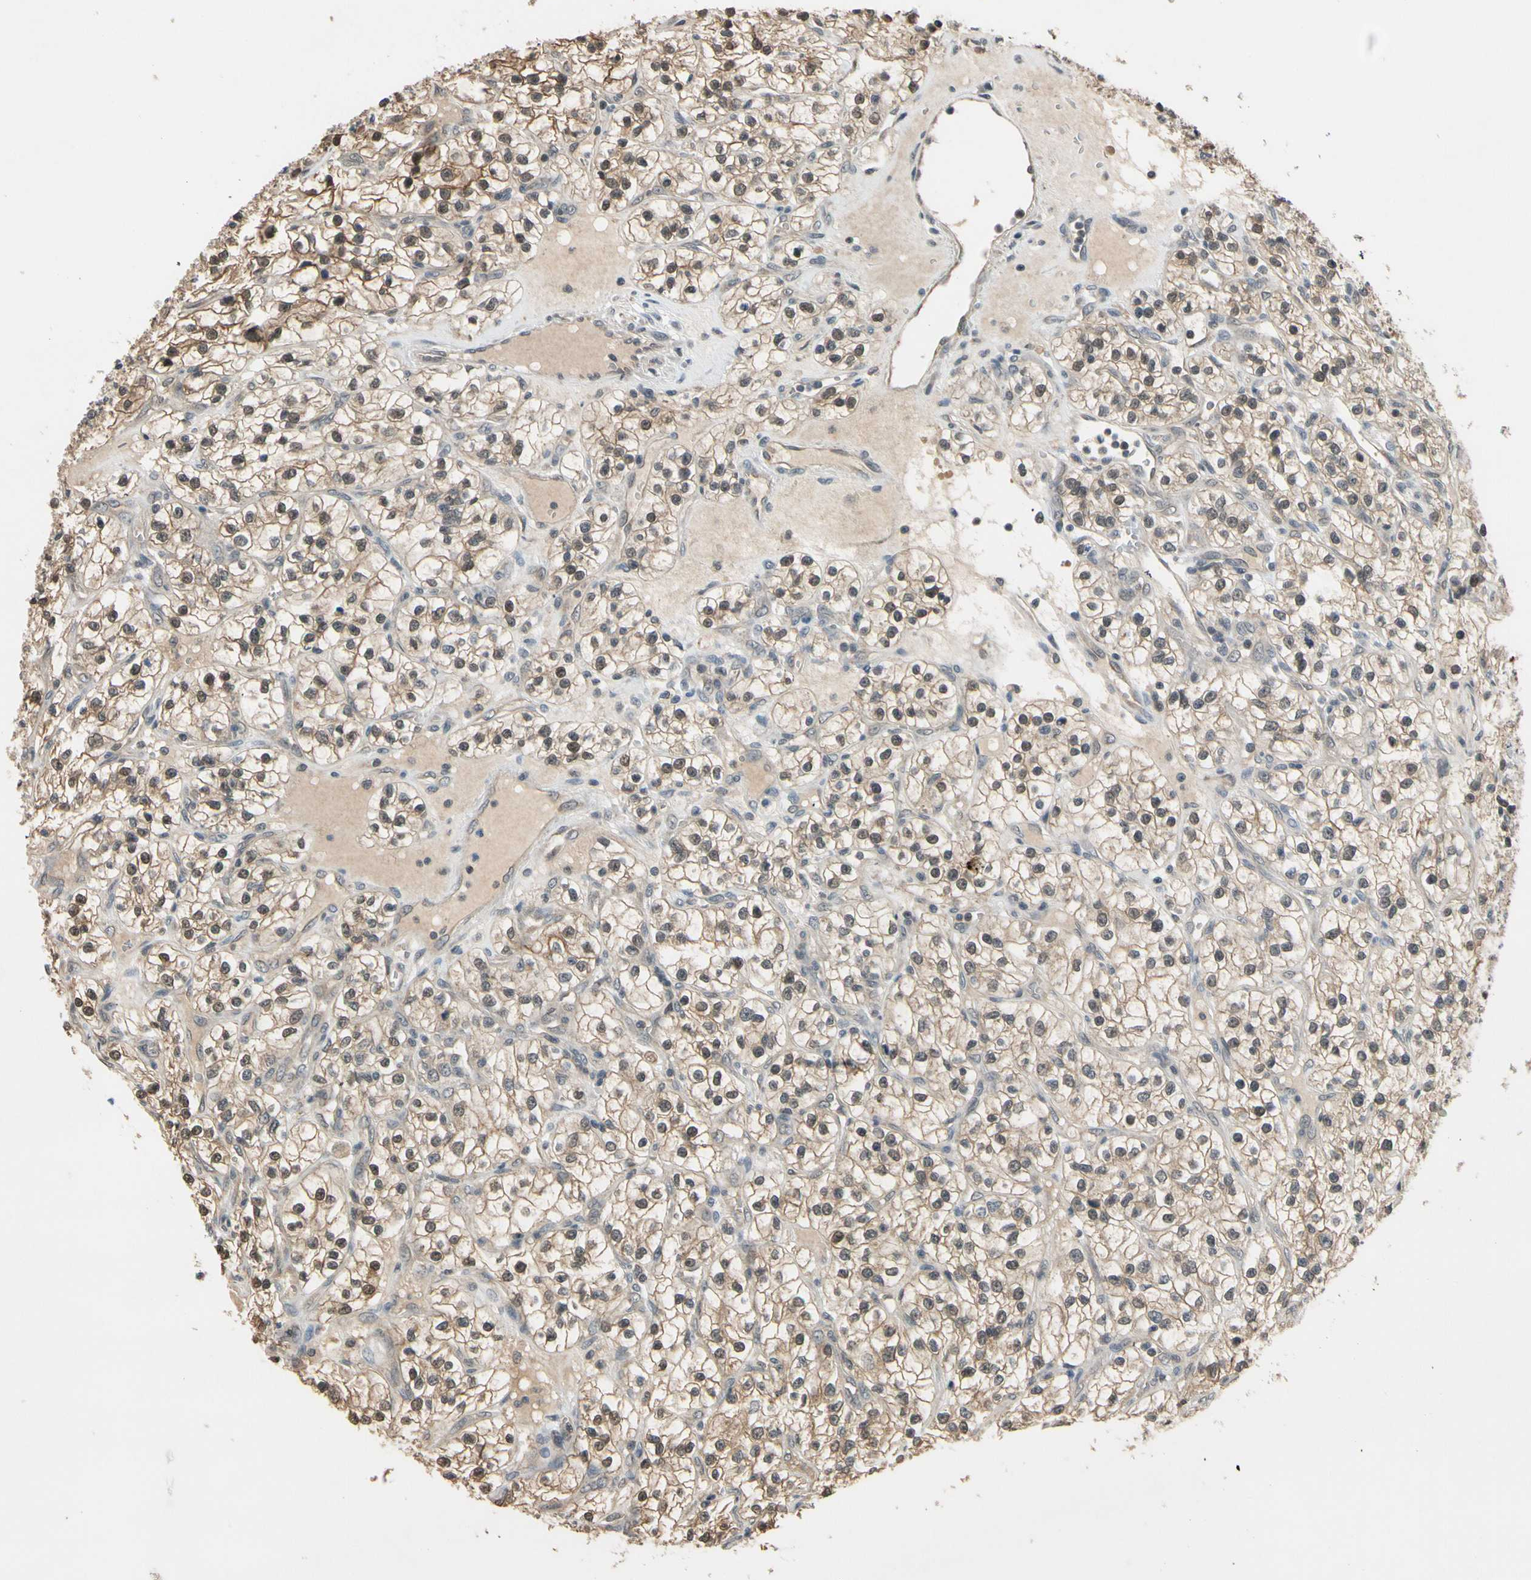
{"staining": {"intensity": "moderate", "quantity": ">75%", "location": "cytoplasmic/membranous,nuclear"}, "tissue": "renal cancer", "cell_type": "Tumor cells", "image_type": "cancer", "snomed": [{"axis": "morphology", "description": "Adenocarcinoma, NOS"}, {"axis": "topography", "description": "Kidney"}], "caption": "Adenocarcinoma (renal) was stained to show a protein in brown. There is medium levels of moderate cytoplasmic/membranous and nuclear expression in approximately >75% of tumor cells.", "gene": "TAF12", "patient": {"sex": "female", "age": 57}}